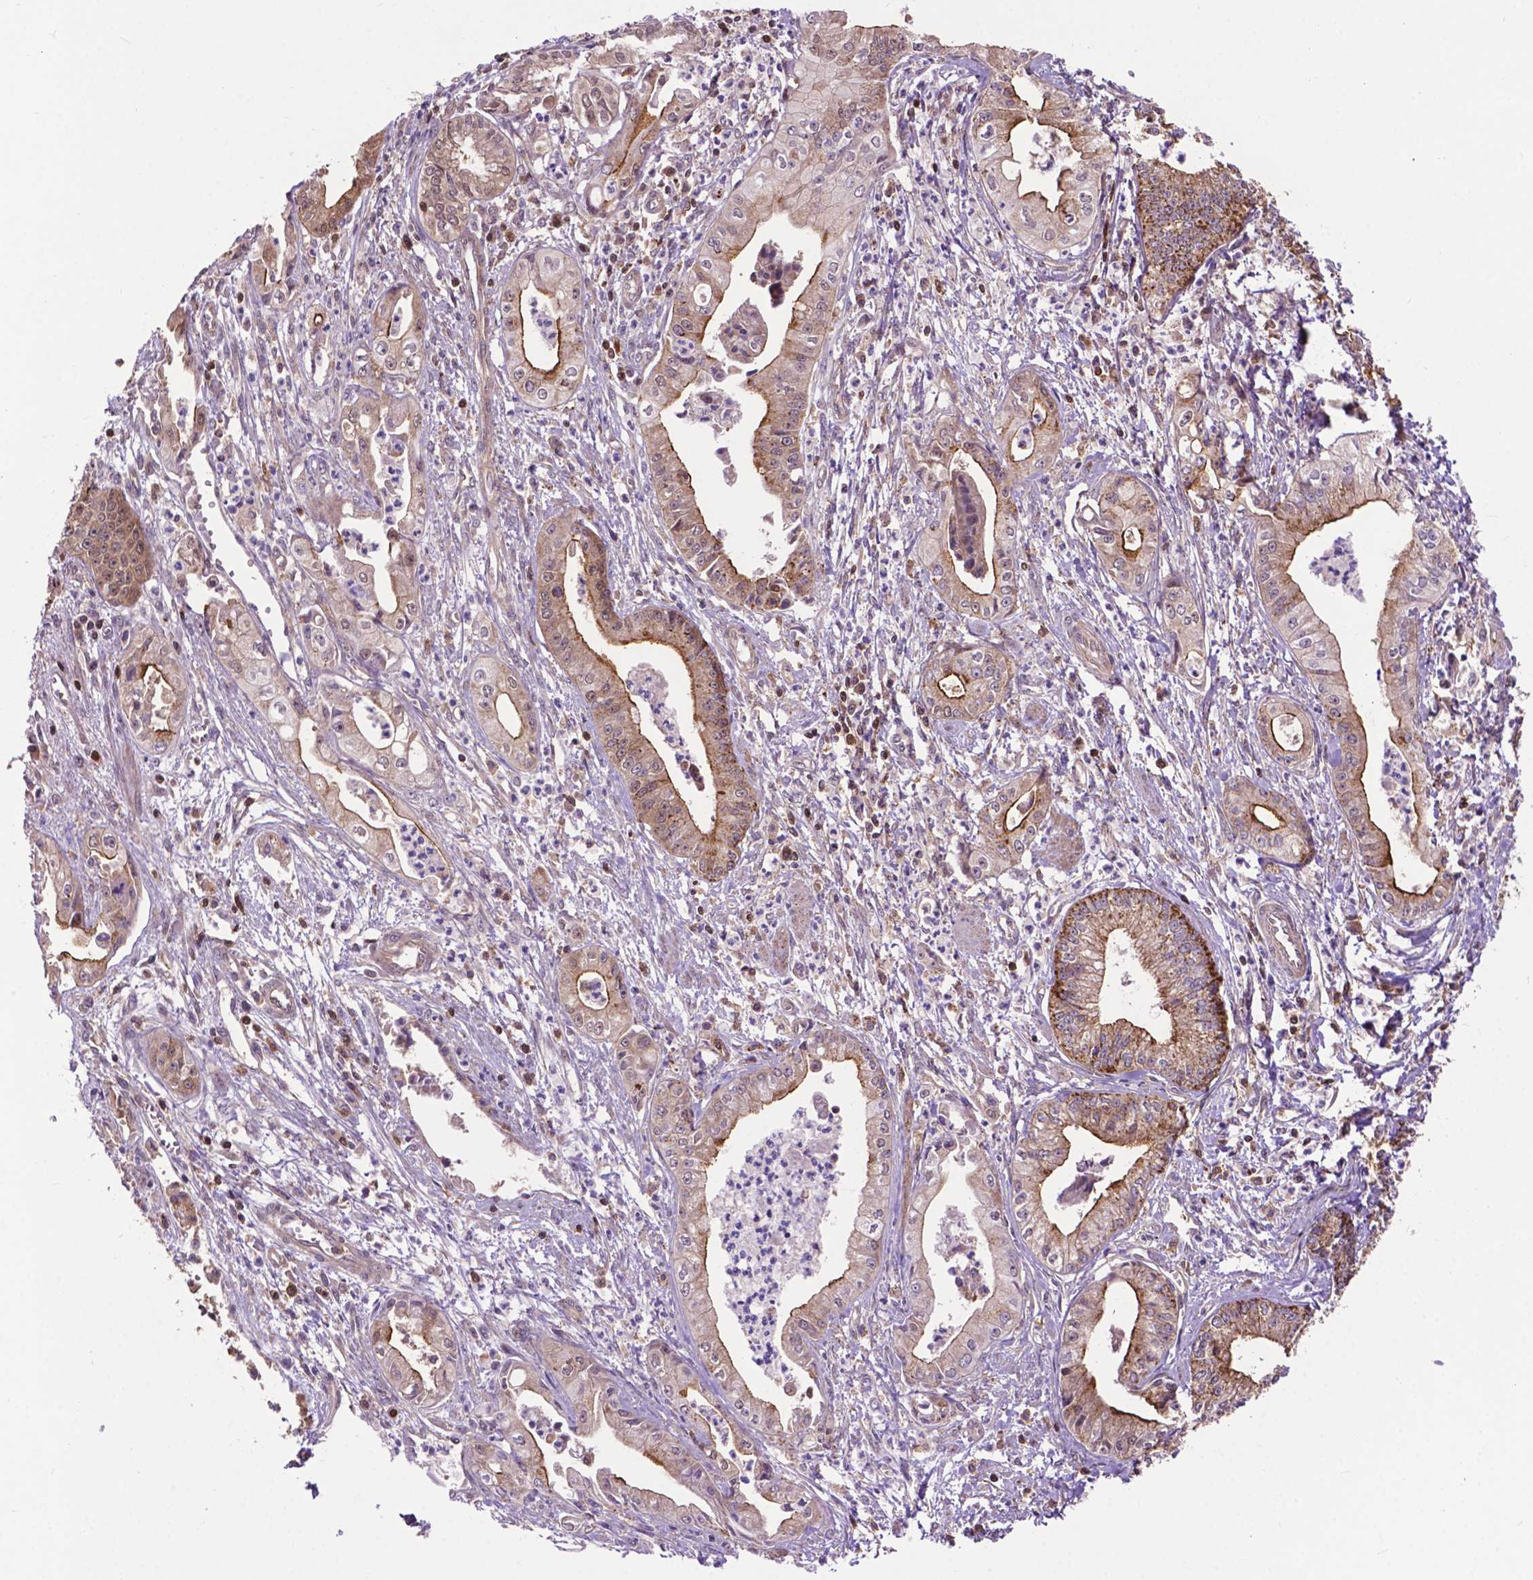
{"staining": {"intensity": "moderate", "quantity": ">75%", "location": "cytoplasmic/membranous"}, "tissue": "pancreatic cancer", "cell_type": "Tumor cells", "image_type": "cancer", "snomed": [{"axis": "morphology", "description": "Adenocarcinoma, NOS"}, {"axis": "topography", "description": "Pancreas"}], "caption": "The micrograph reveals a brown stain indicating the presence of a protein in the cytoplasmic/membranous of tumor cells in pancreatic adenocarcinoma.", "gene": "CHMP4A", "patient": {"sex": "female", "age": 65}}